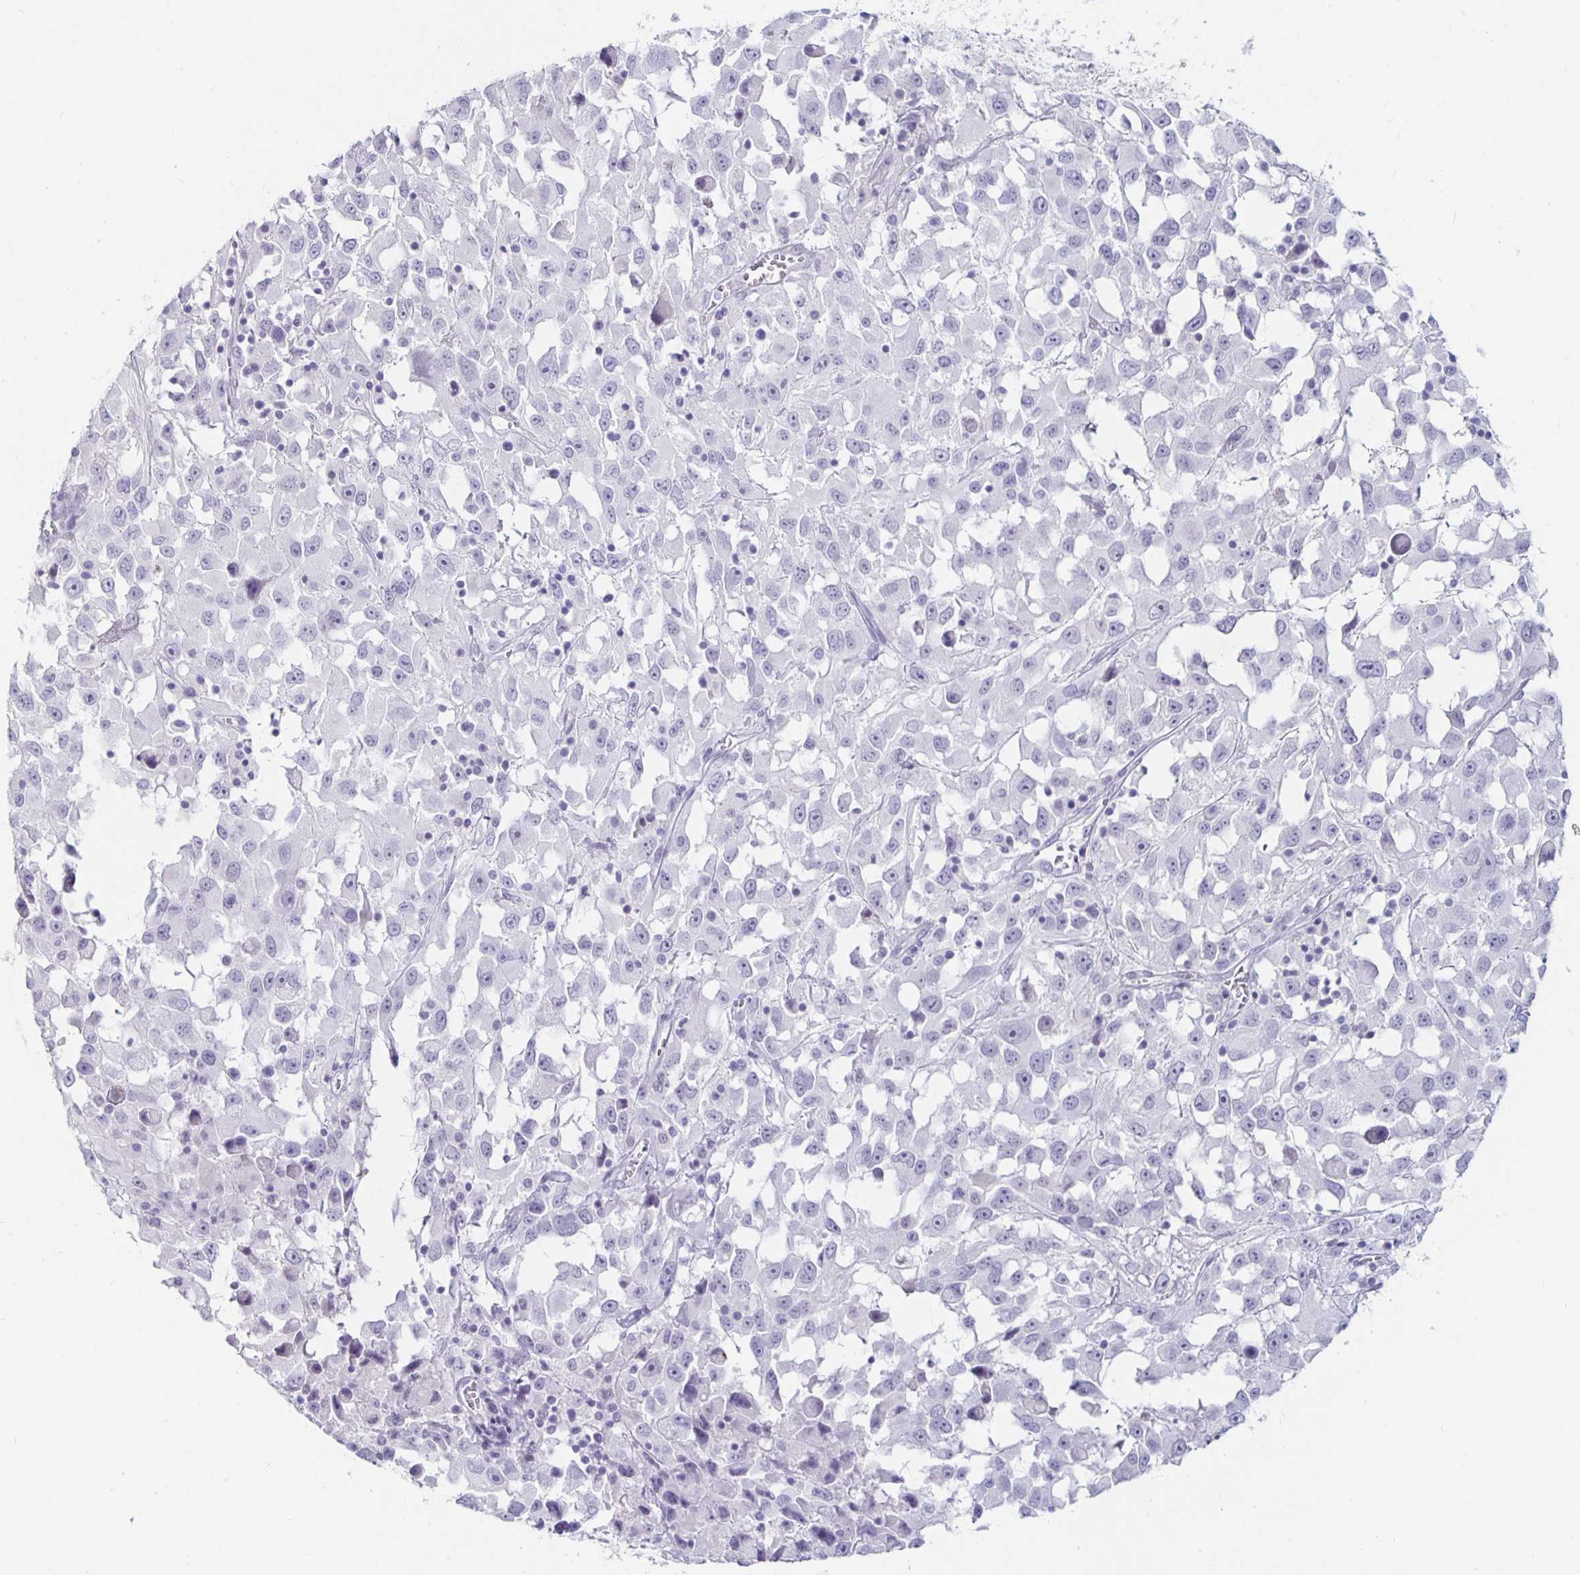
{"staining": {"intensity": "negative", "quantity": "none", "location": "none"}, "tissue": "melanoma", "cell_type": "Tumor cells", "image_type": "cancer", "snomed": [{"axis": "morphology", "description": "Malignant melanoma, Metastatic site"}, {"axis": "topography", "description": "Soft tissue"}], "caption": "The immunohistochemistry (IHC) photomicrograph has no significant positivity in tumor cells of malignant melanoma (metastatic site) tissue.", "gene": "KCNQ2", "patient": {"sex": "male", "age": 50}}